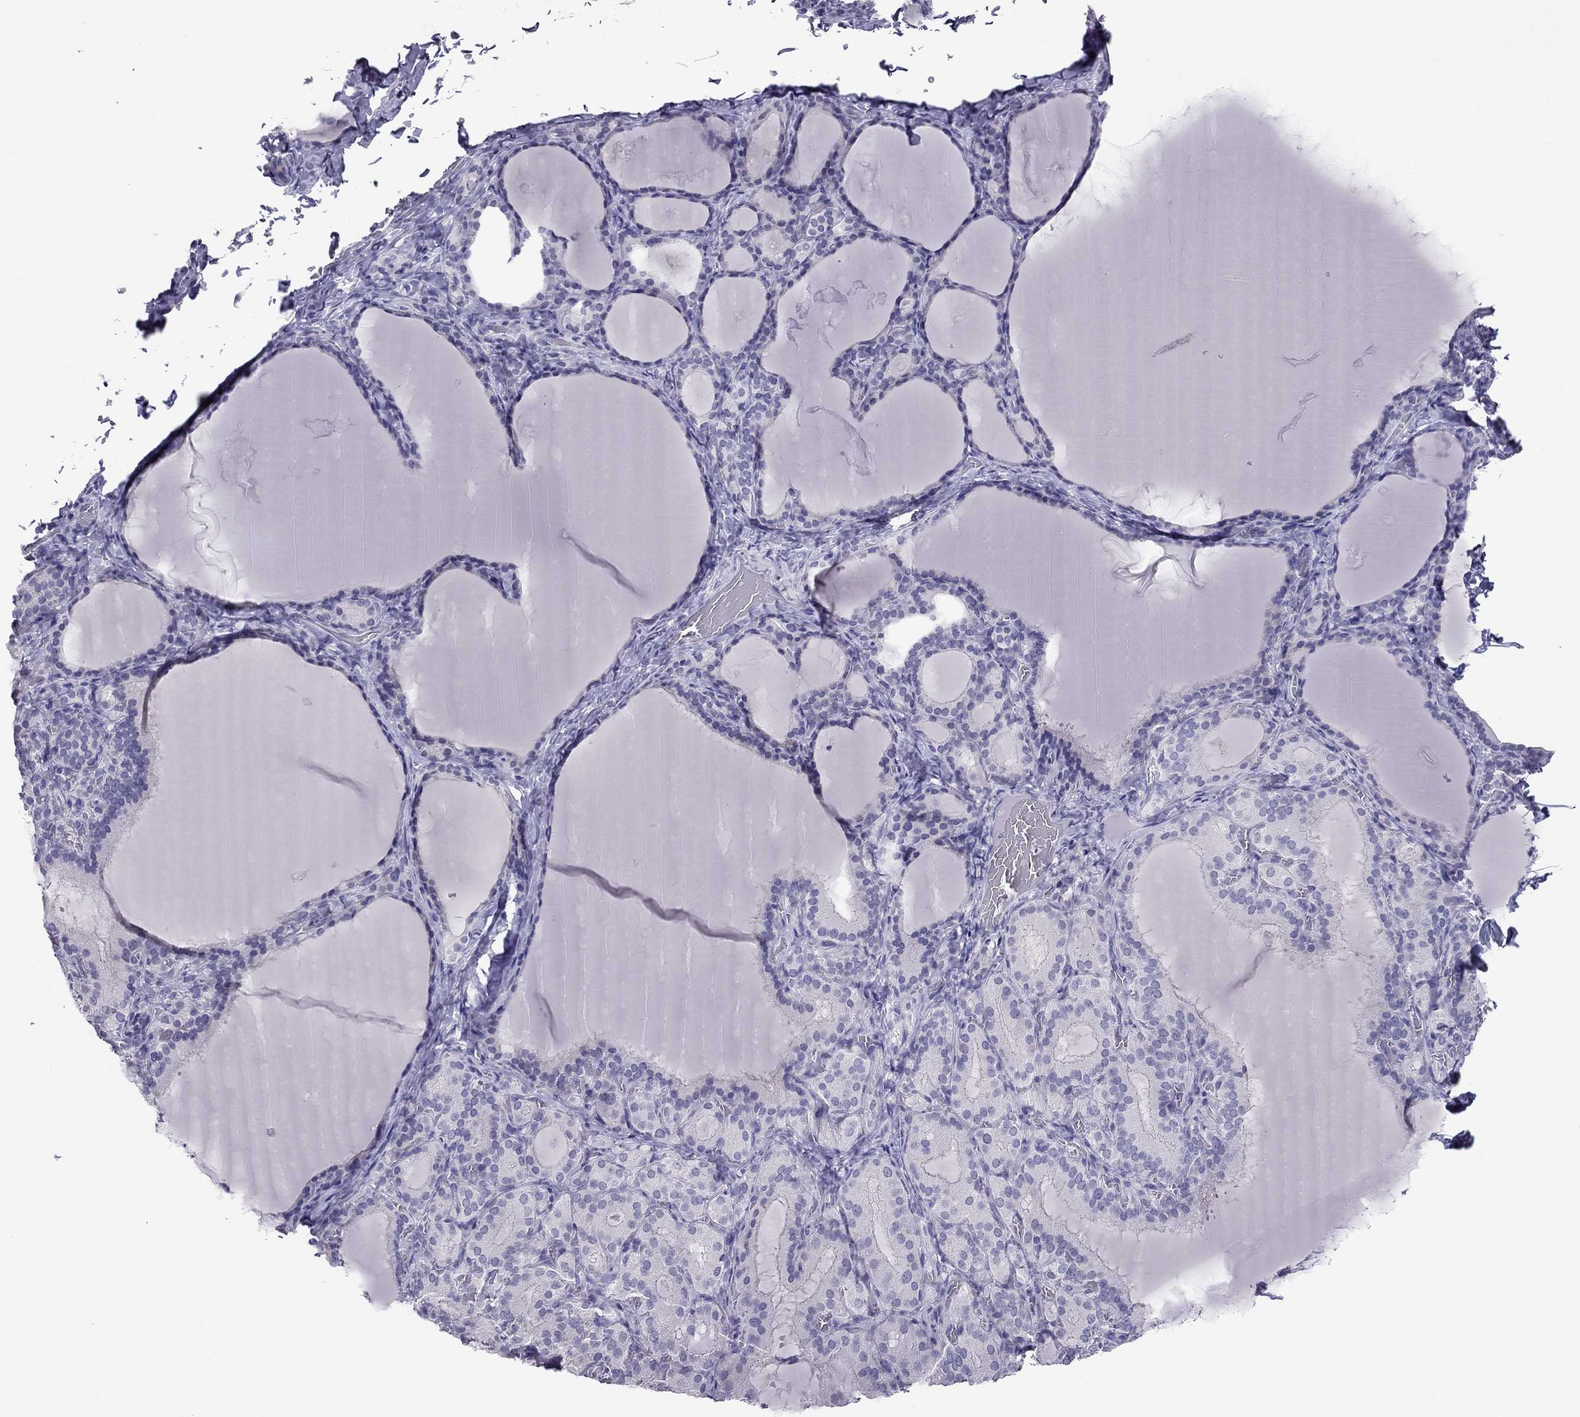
{"staining": {"intensity": "negative", "quantity": "none", "location": "none"}, "tissue": "thyroid gland", "cell_type": "Glandular cells", "image_type": "normal", "snomed": [{"axis": "morphology", "description": "Normal tissue, NOS"}, {"axis": "morphology", "description": "Hyperplasia, NOS"}, {"axis": "topography", "description": "Thyroid gland"}], "caption": "Thyroid gland stained for a protein using immunohistochemistry (IHC) displays no positivity glandular cells.", "gene": "RGS8", "patient": {"sex": "female", "age": 27}}